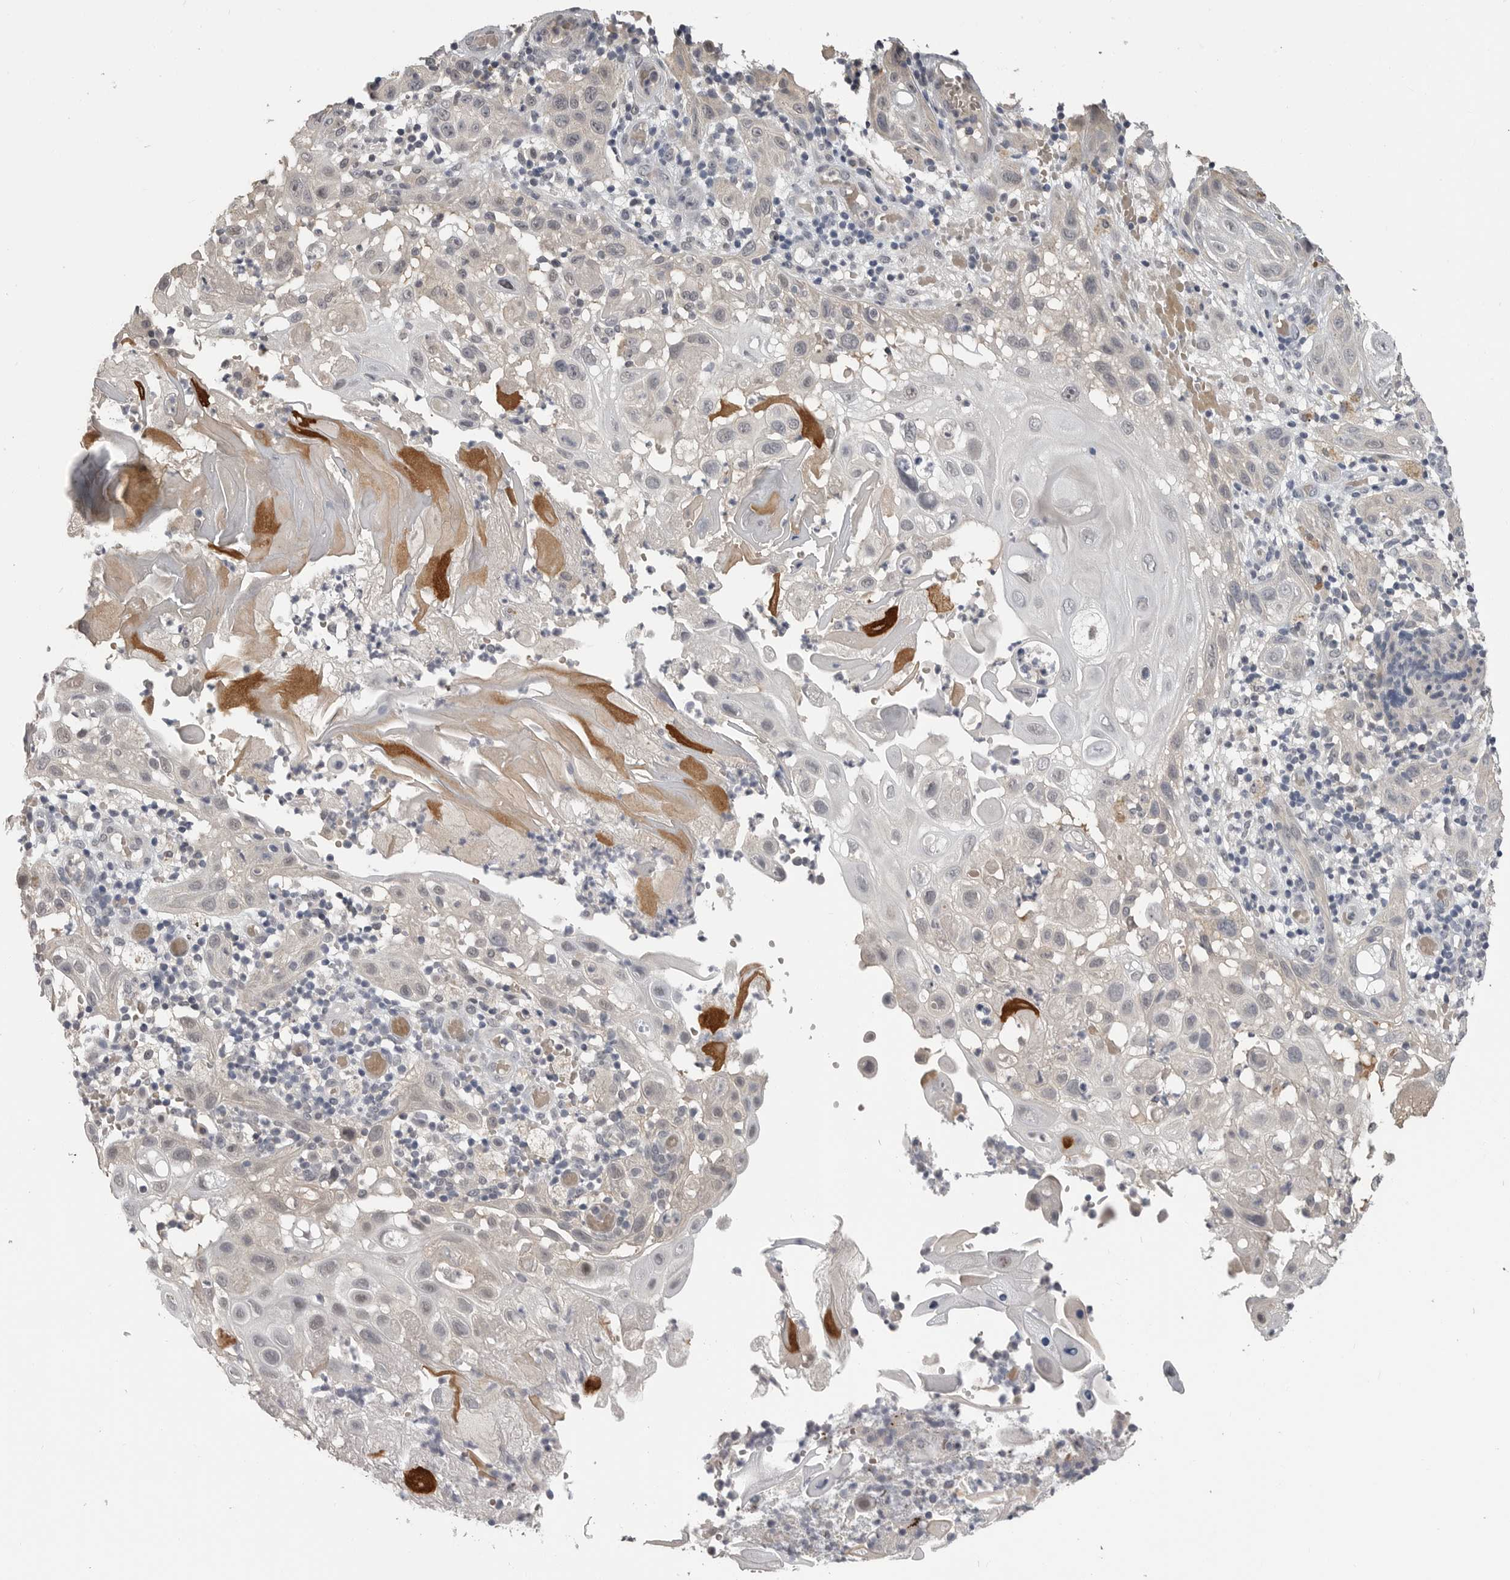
{"staining": {"intensity": "weak", "quantity": "<25%", "location": "nuclear"}, "tissue": "skin cancer", "cell_type": "Tumor cells", "image_type": "cancer", "snomed": [{"axis": "morphology", "description": "Normal tissue, NOS"}, {"axis": "morphology", "description": "Squamous cell carcinoma, NOS"}, {"axis": "topography", "description": "Skin"}], "caption": "A high-resolution histopathology image shows immunohistochemistry staining of skin cancer, which reveals no significant staining in tumor cells.", "gene": "PLEKHF1", "patient": {"sex": "female", "age": 96}}